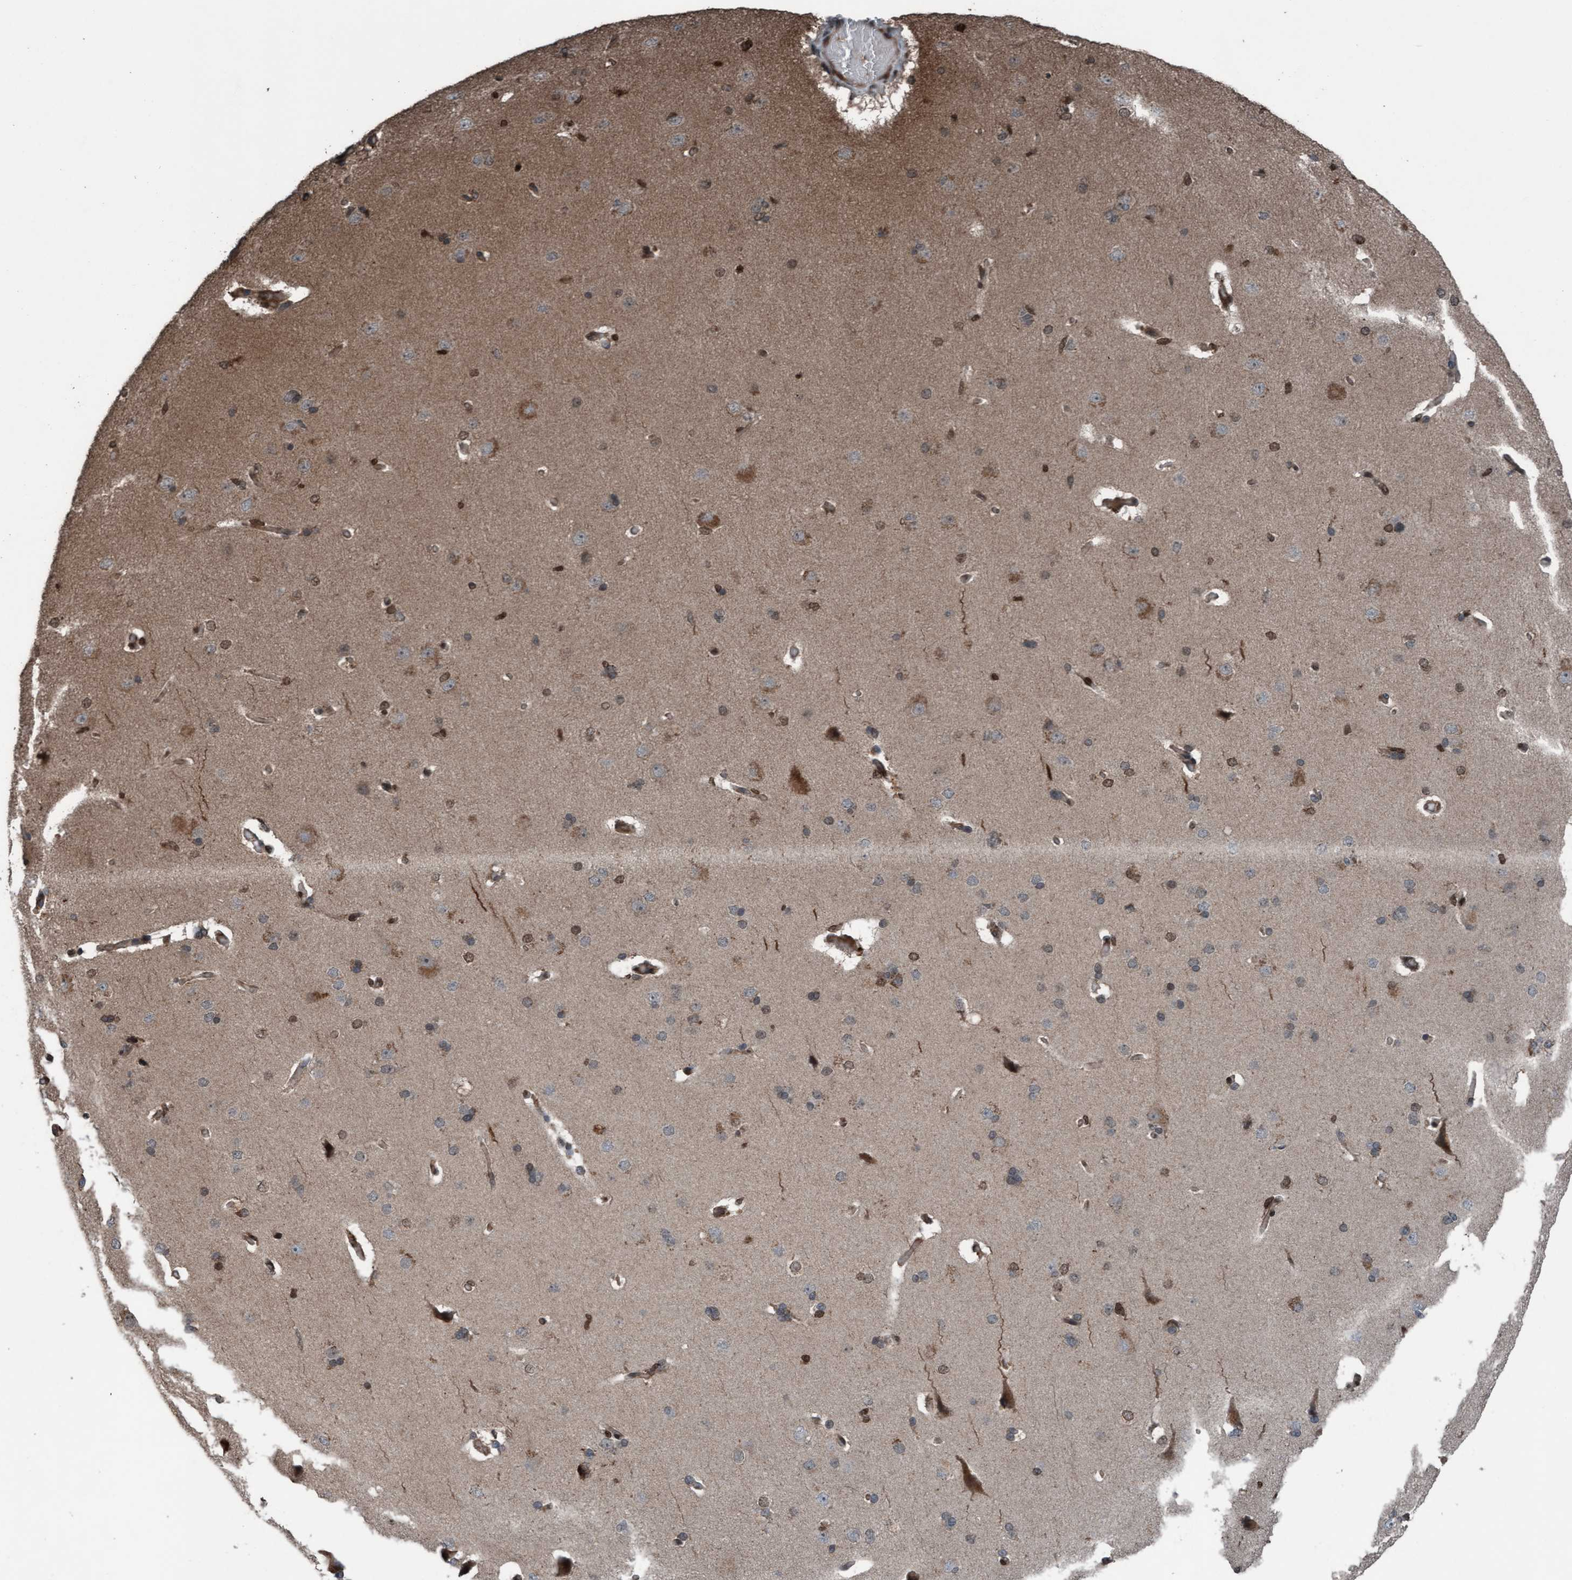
{"staining": {"intensity": "weak", "quantity": ">75%", "location": "cytoplasmic/membranous"}, "tissue": "cerebral cortex", "cell_type": "Endothelial cells", "image_type": "normal", "snomed": [{"axis": "morphology", "description": "Normal tissue, NOS"}, {"axis": "topography", "description": "Cerebral cortex"}], "caption": "Immunohistochemical staining of benign cerebral cortex reveals weak cytoplasmic/membranous protein positivity in about >75% of endothelial cells.", "gene": "PLXNB2", "patient": {"sex": "male", "age": 62}}